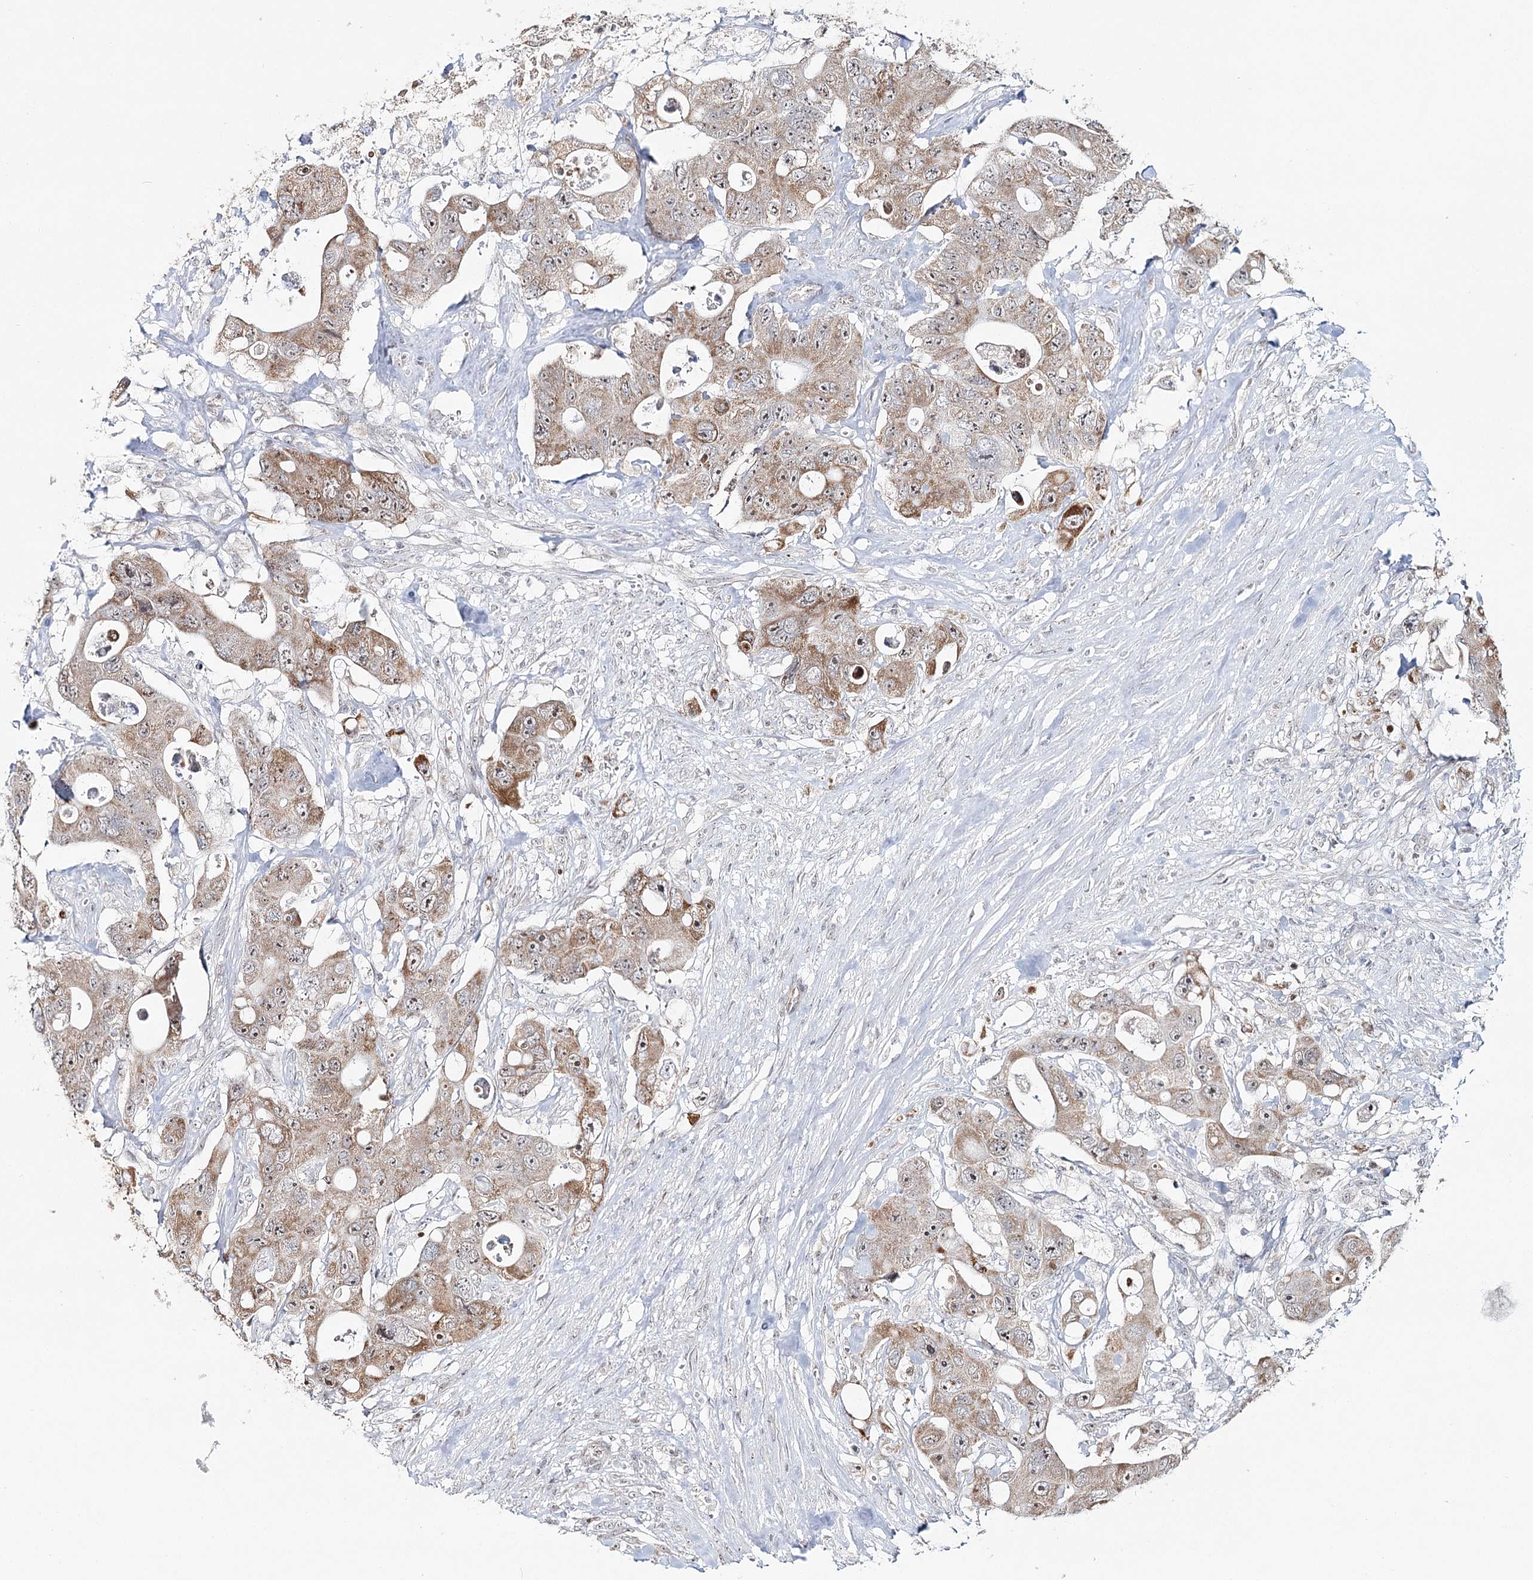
{"staining": {"intensity": "moderate", "quantity": ">75%", "location": "cytoplasmic/membranous,nuclear"}, "tissue": "colorectal cancer", "cell_type": "Tumor cells", "image_type": "cancer", "snomed": [{"axis": "morphology", "description": "Adenocarcinoma, NOS"}, {"axis": "topography", "description": "Colon"}], "caption": "Adenocarcinoma (colorectal) tissue exhibits moderate cytoplasmic/membranous and nuclear positivity in about >75% of tumor cells The staining is performed using DAB (3,3'-diaminobenzidine) brown chromogen to label protein expression. The nuclei are counter-stained blue using hematoxylin.", "gene": "ATAD1", "patient": {"sex": "female", "age": 46}}